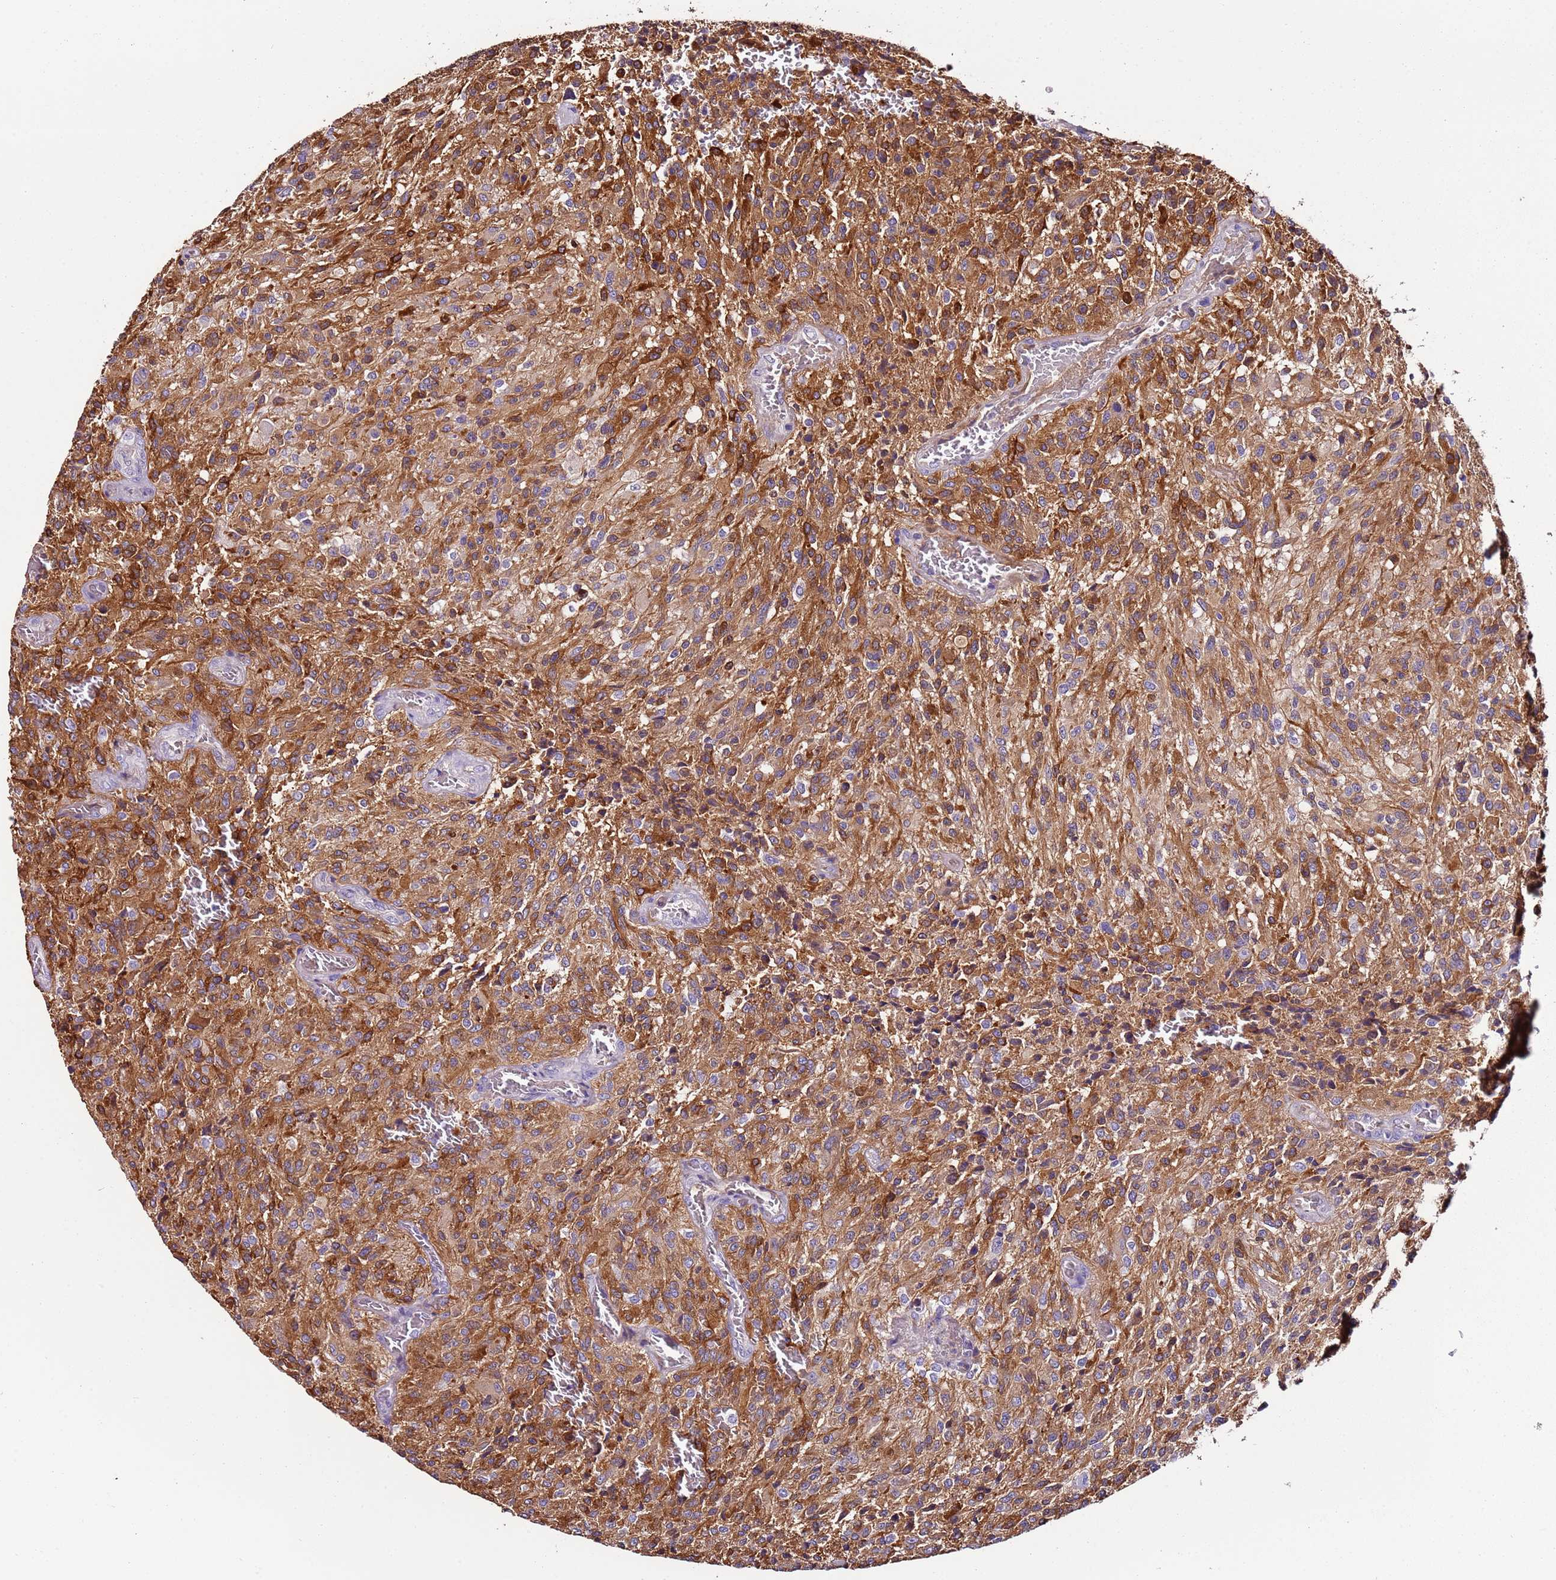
{"staining": {"intensity": "moderate", "quantity": "25%-75%", "location": "cytoplasmic/membranous"}, "tissue": "glioma", "cell_type": "Tumor cells", "image_type": "cancer", "snomed": [{"axis": "morphology", "description": "Normal tissue, NOS"}, {"axis": "morphology", "description": "Glioma, malignant, High grade"}, {"axis": "topography", "description": "Cerebral cortex"}], "caption": "This micrograph reveals IHC staining of human malignant glioma (high-grade), with medium moderate cytoplasmic/membranous staining in about 25%-75% of tumor cells.", "gene": "FAM174C", "patient": {"sex": "male", "age": 56}}